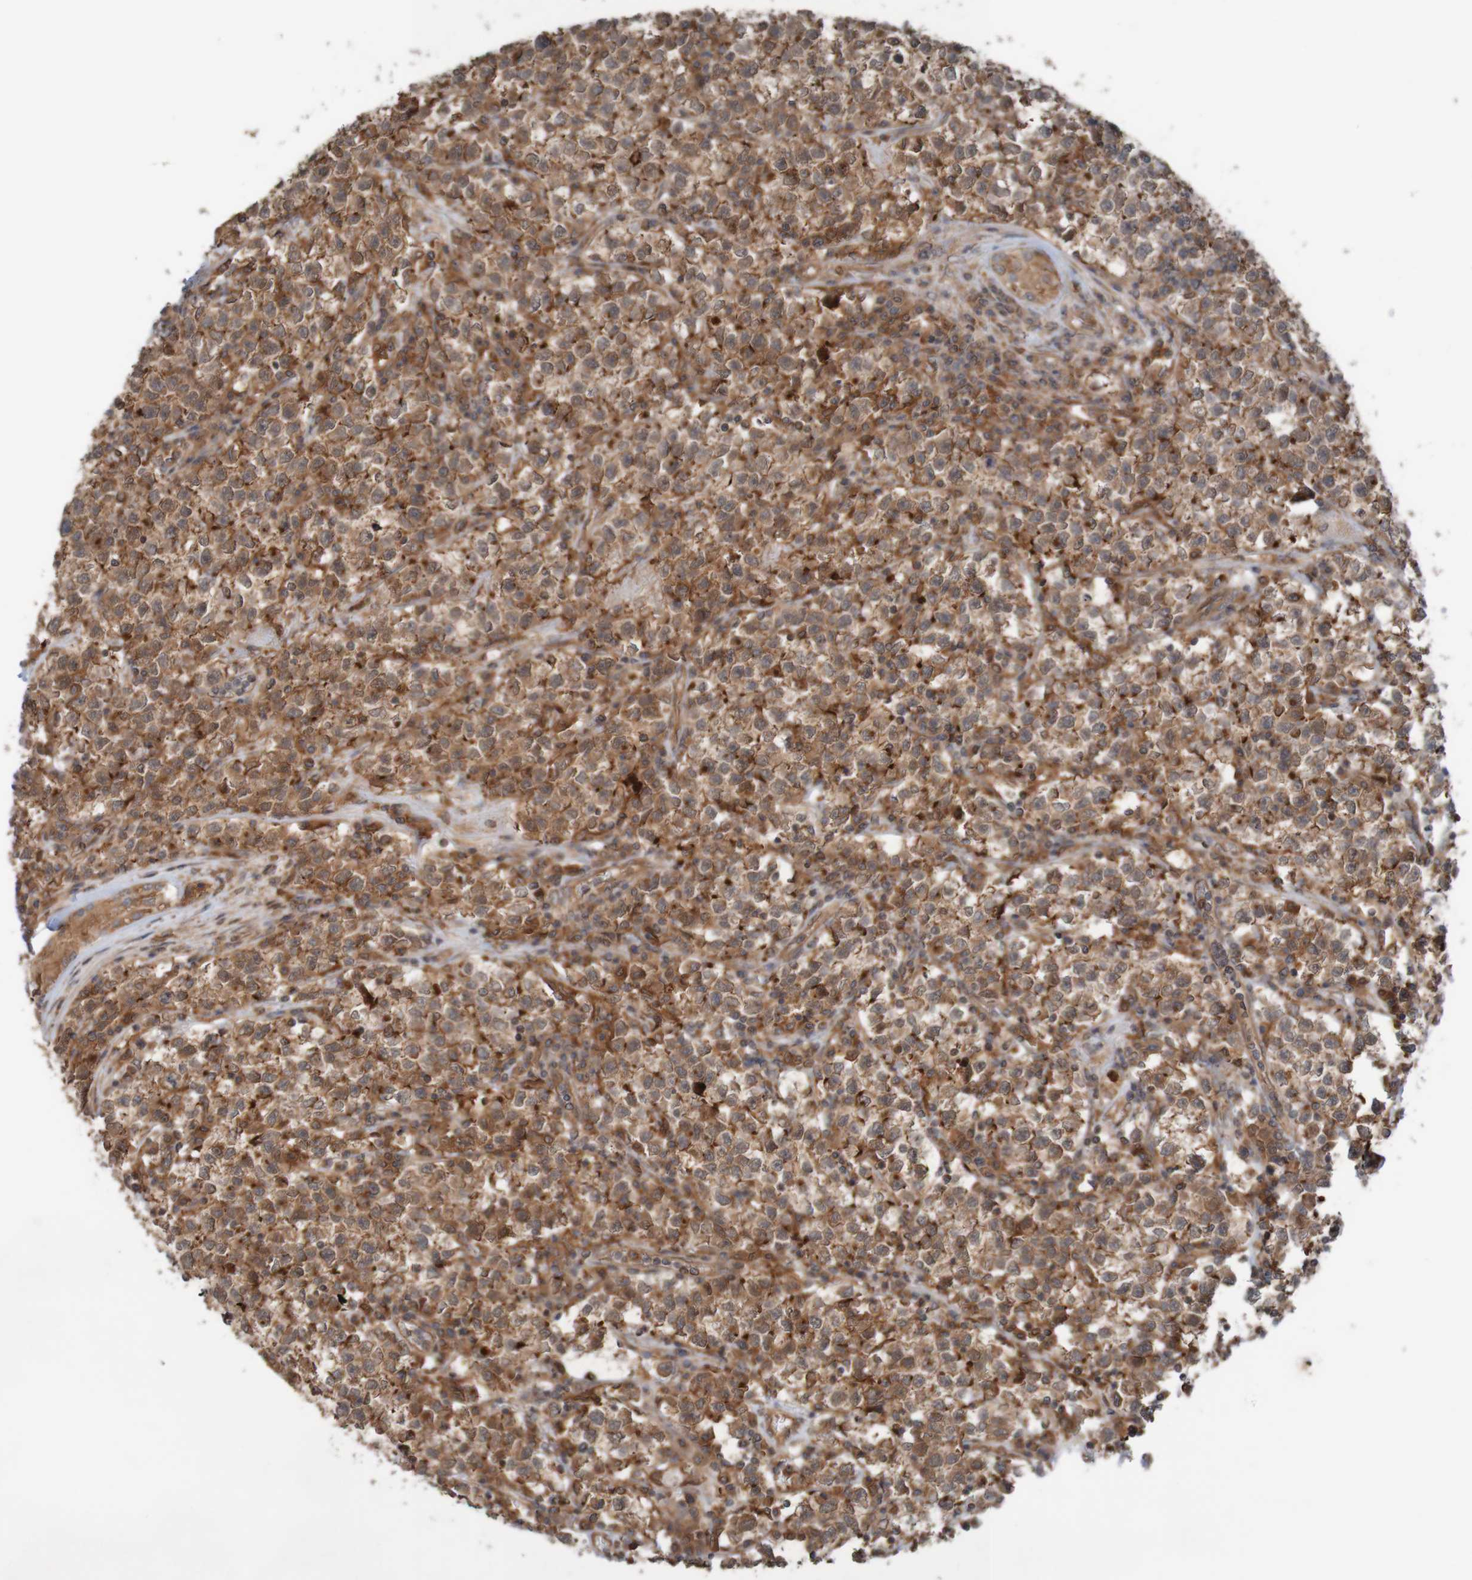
{"staining": {"intensity": "weak", "quantity": ">75%", "location": "cytoplasmic/membranous"}, "tissue": "testis cancer", "cell_type": "Tumor cells", "image_type": "cancer", "snomed": [{"axis": "morphology", "description": "Seminoma, NOS"}, {"axis": "topography", "description": "Testis"}], "caption": "Immunohistochemical staining of seminoma (testis) displays low levels of weak cytoplasmic/membranous protein expression in approximately >75% of tumor cells. (IHC, brightfield microscopy, high magnification).", "gene": "ARHGEF11", "patient": {"sex": "male", "age": 22}}